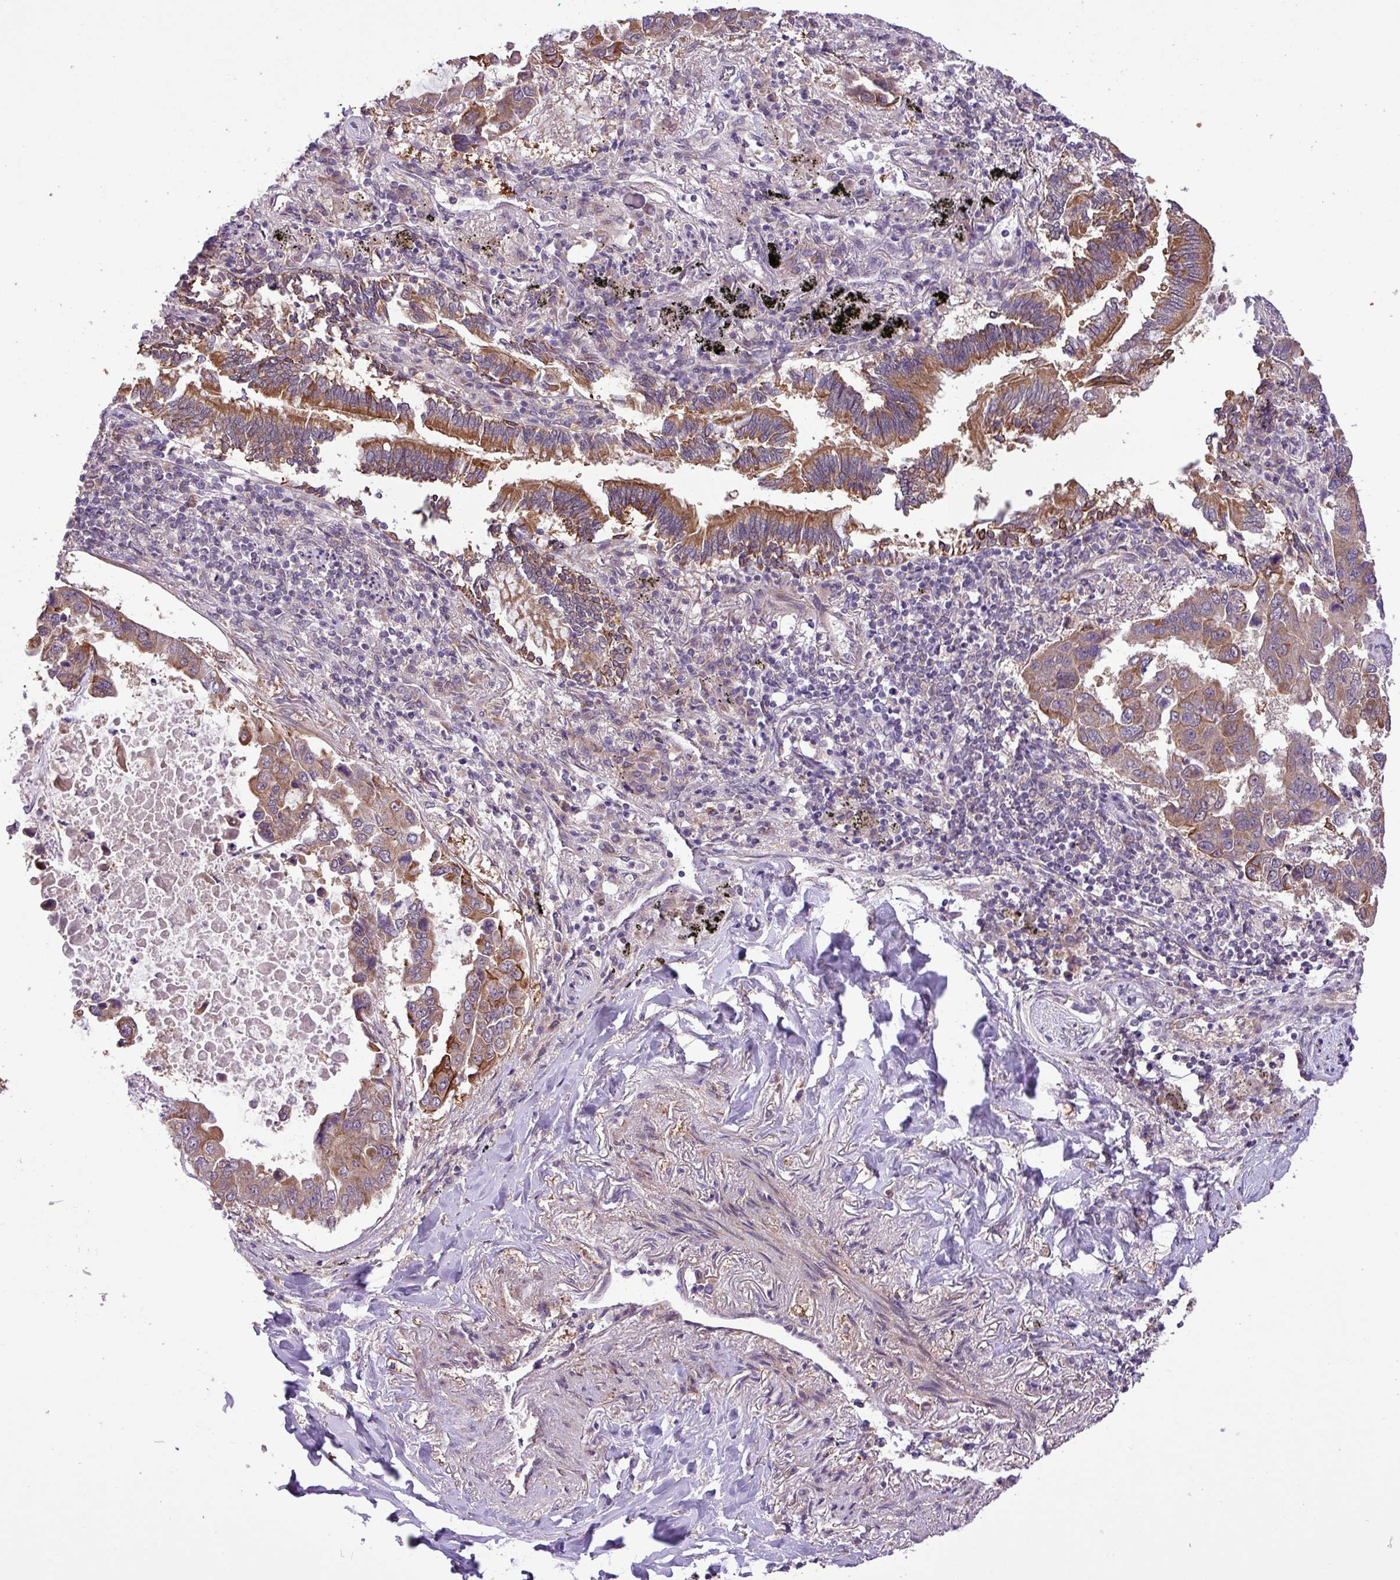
{"staining": {"intensity": "strong", "quantity": "25%-75%", "location": "cytoplasmic/membranous"}, "tissue": "lung cancer", "cell_type": "Tumor cells", "image_type": "cancer", "snomed": [{"axis": "morphology", "description": "Adenocarcinoma, NOS"}, {"axis": "topography", "description": "Lung"}], "caption": "Immunohistochemical staining of human lung cancer reveals high levels of strong cytoplasmic/membranous positivity in about 25%-75% of tumor cells.", "gene": "TIMM10B", "patient": {"sex": "male", "age": 64}}